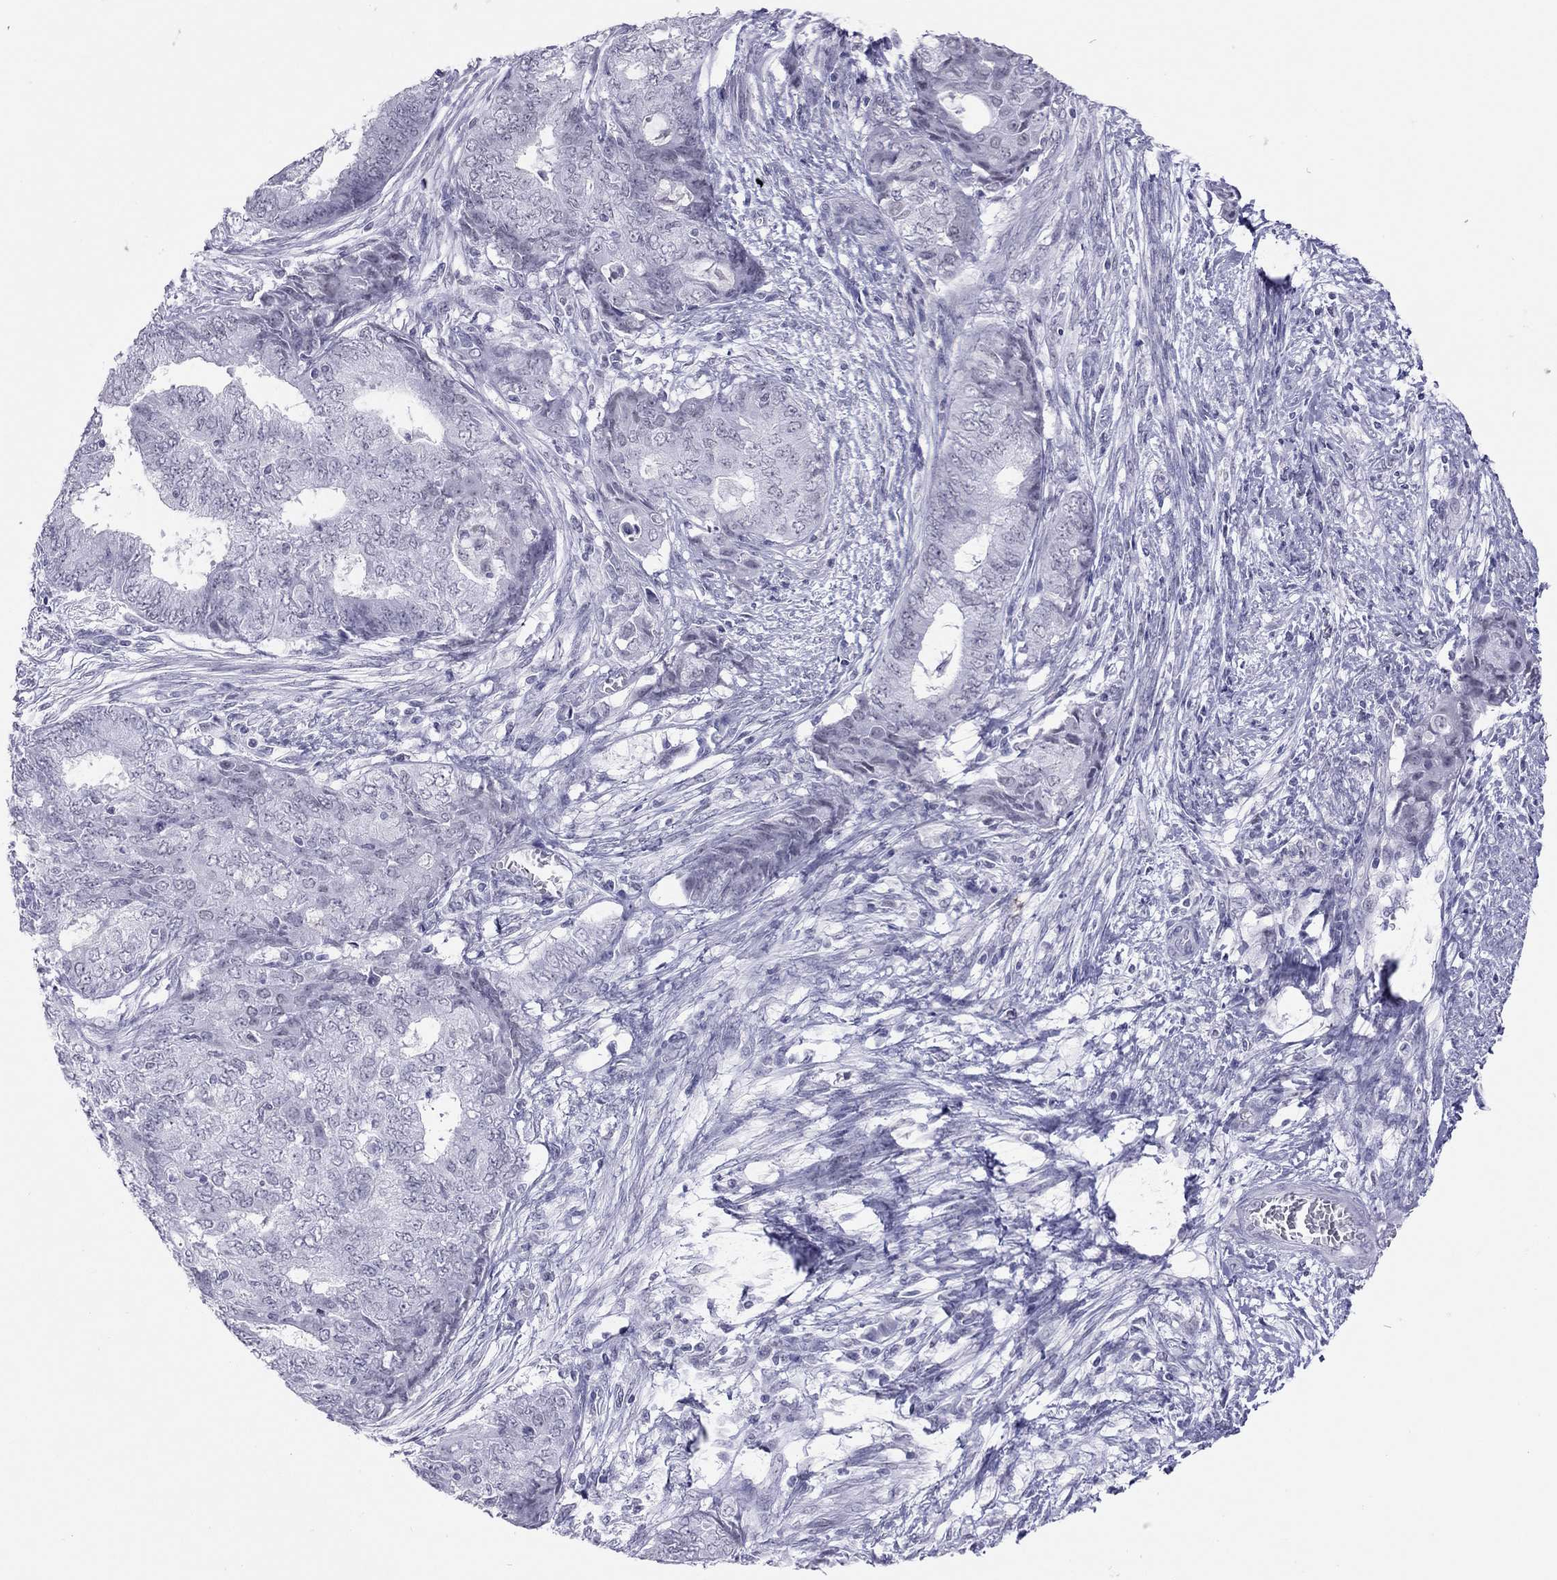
{"staining": {"intensity": "negative", "quantity": "none", "location": "none"}, "tissue": "endometrial cancer", "cell_type": "Tumor cells", "image_type": "cancer", "snomed": [{"axis": "morphology", "description": "Adenocarcinoma, NOS"}, {"axis": "topography", "description": "Endometrium"}], "caption": "Photomicrograph shows no significant protein expression in tumor cells of endometrial adenocarcinoma.", "gene": "JHY", "patient": {"sex": "female", "age": 62}}